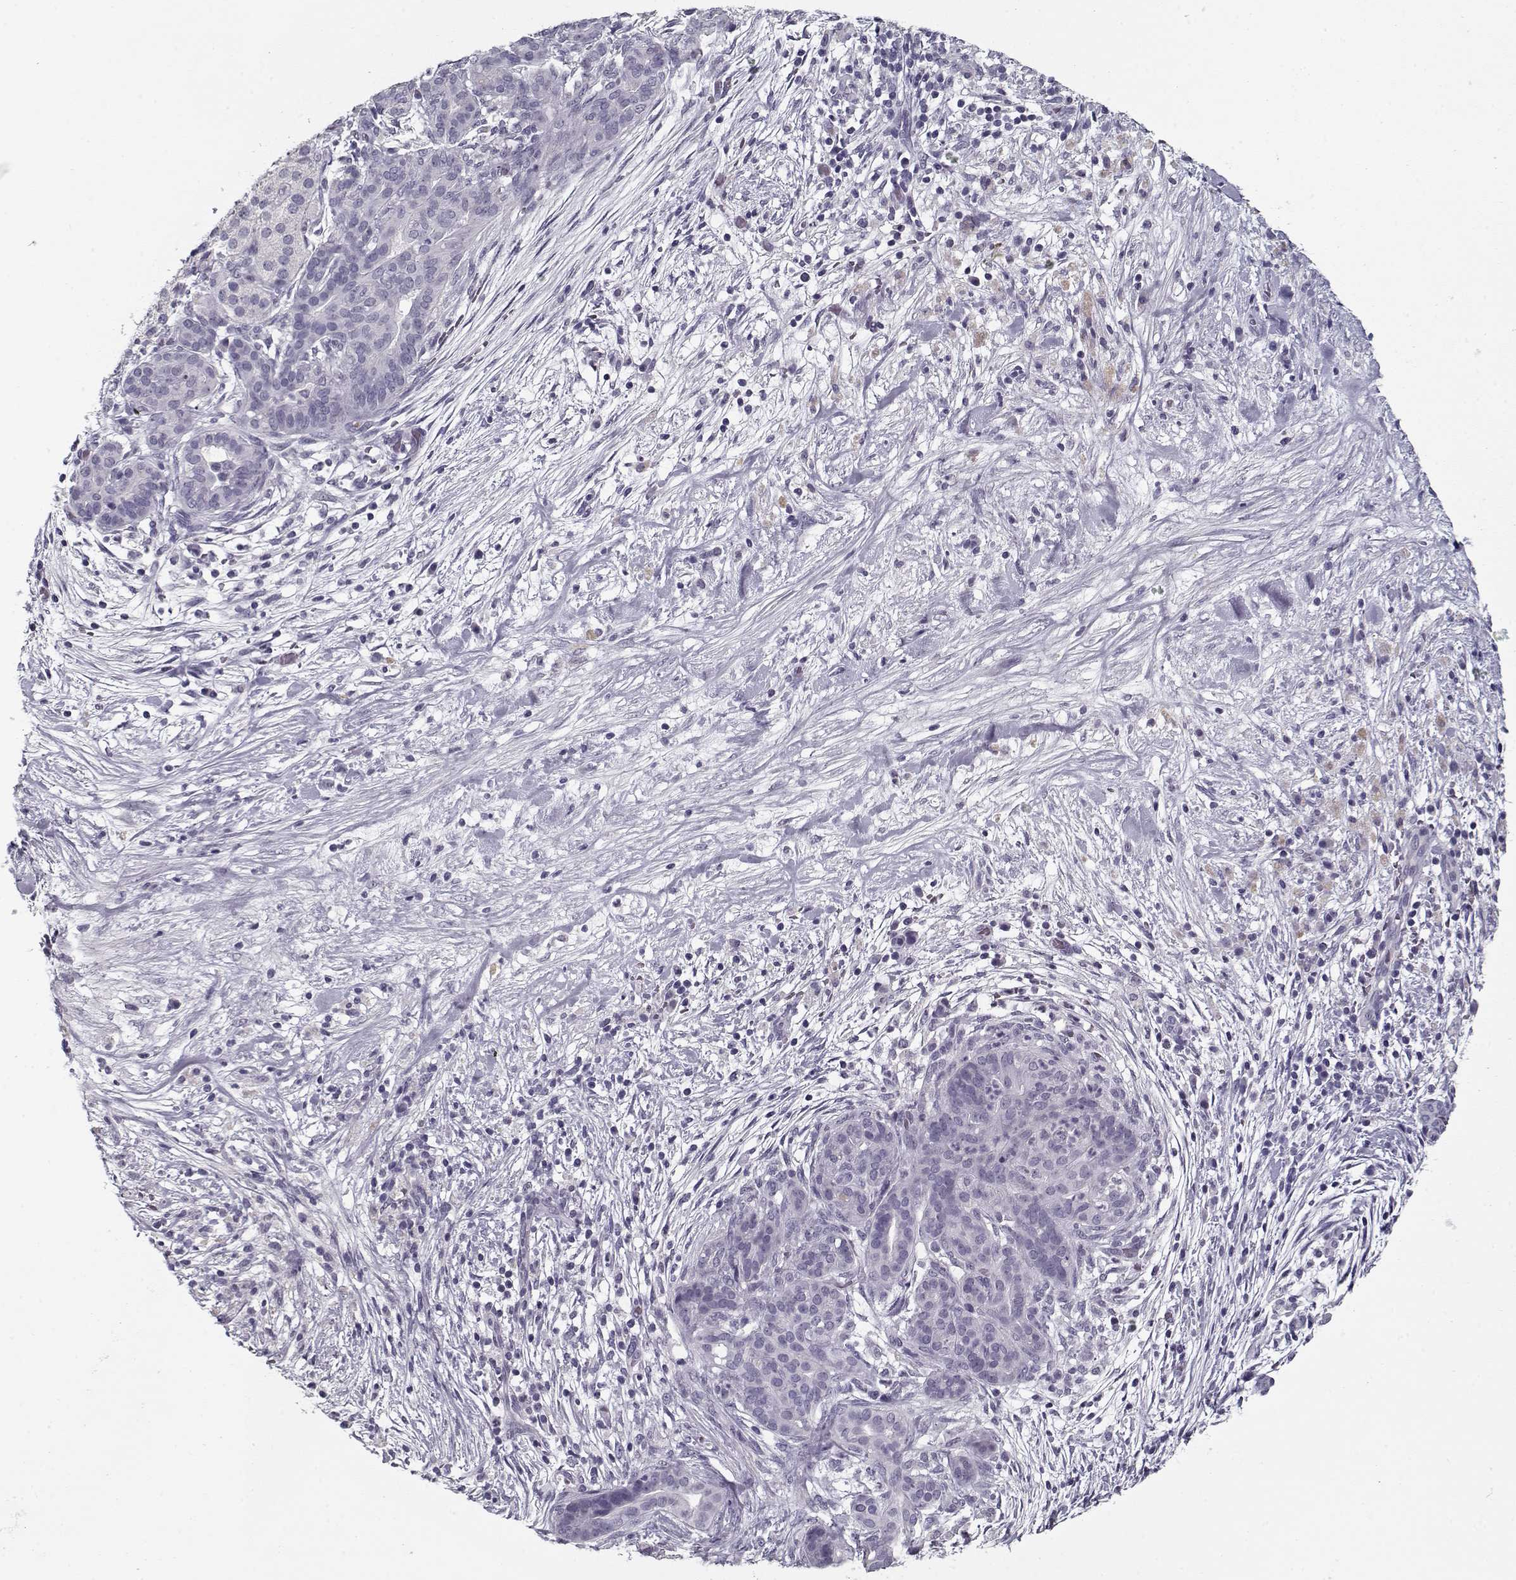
{"staining": {"intensity": "negative", "quantity": "none", "location": "none"}, "tissue": "pancreatic cancer", "cell_type": "Tumor cells", "image_type": "cancer", "snomed": [{"axis": "morphology", "description": "Adenocarcinoma, NOS"}, {"axis": "topography", "description": "Pancreas"}], "caption": "A high-resolution histopathology image shows IHC staining of pancreatic adenocarcinoma, which shows no significant staining in tumor cells.", "gene": "RNF32", "patient": {"sex": "male", "age": 44}}